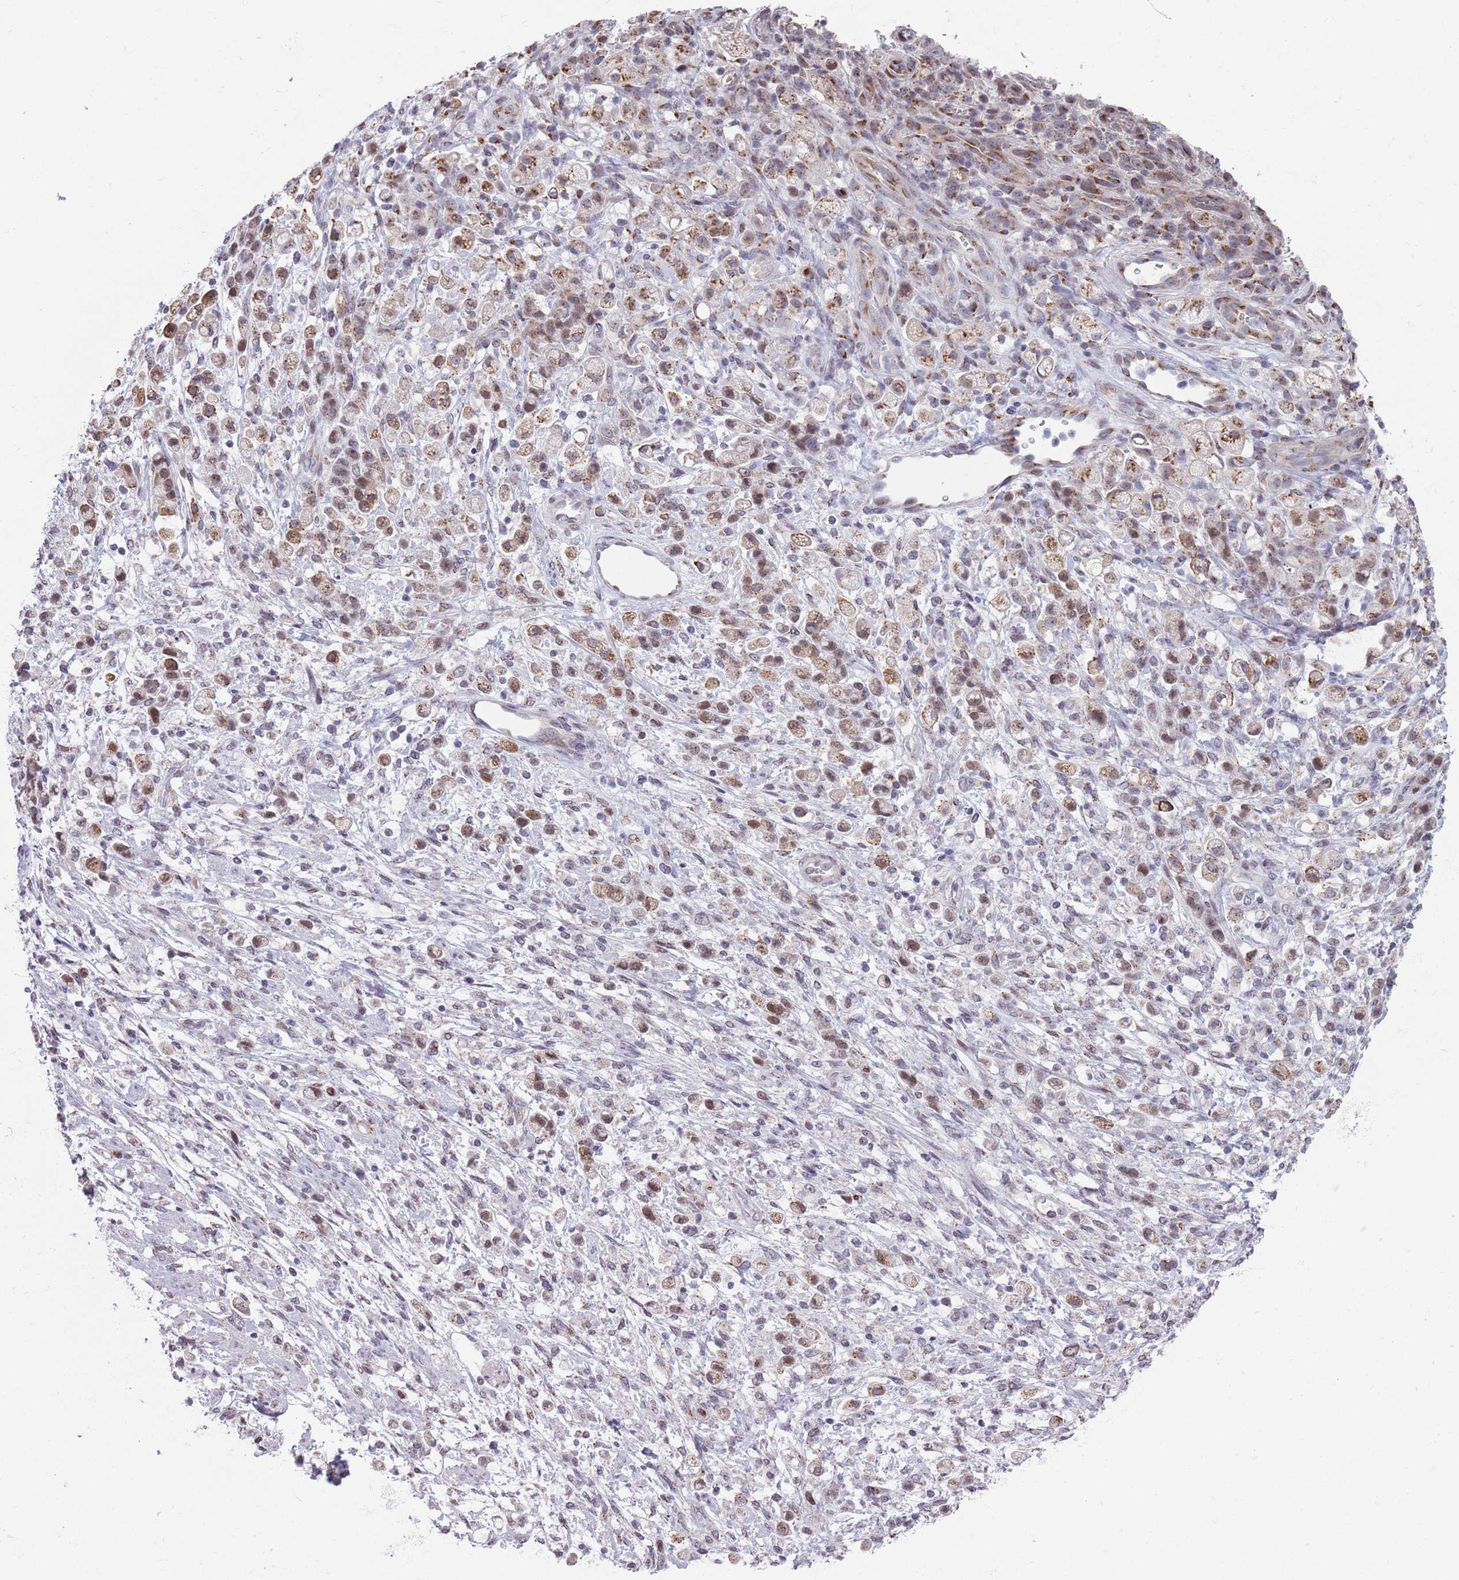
{"staining": {"intensity": "moderate", "quantity": ">75%", "location": "cytoplasmic/membranous"}, "tissue": "stomach cancer", "cell_type": "Tumor cells", "image_type": "cancer", "snomed": [{"axis": "morphology", "description": "Adenocarcinoma, NOS"}, {"axis": "topography", "description": "Stomach"}], "caption": "Immunohistochemical staining of stomach cancer (adenocarcinoma) displays medium levels of moderate cytoplasmic/membranous protein expression in about >75% of tumor cells.", "gene": "ZKSCAN2", "patient": {"sex": "female", "age": 60}}